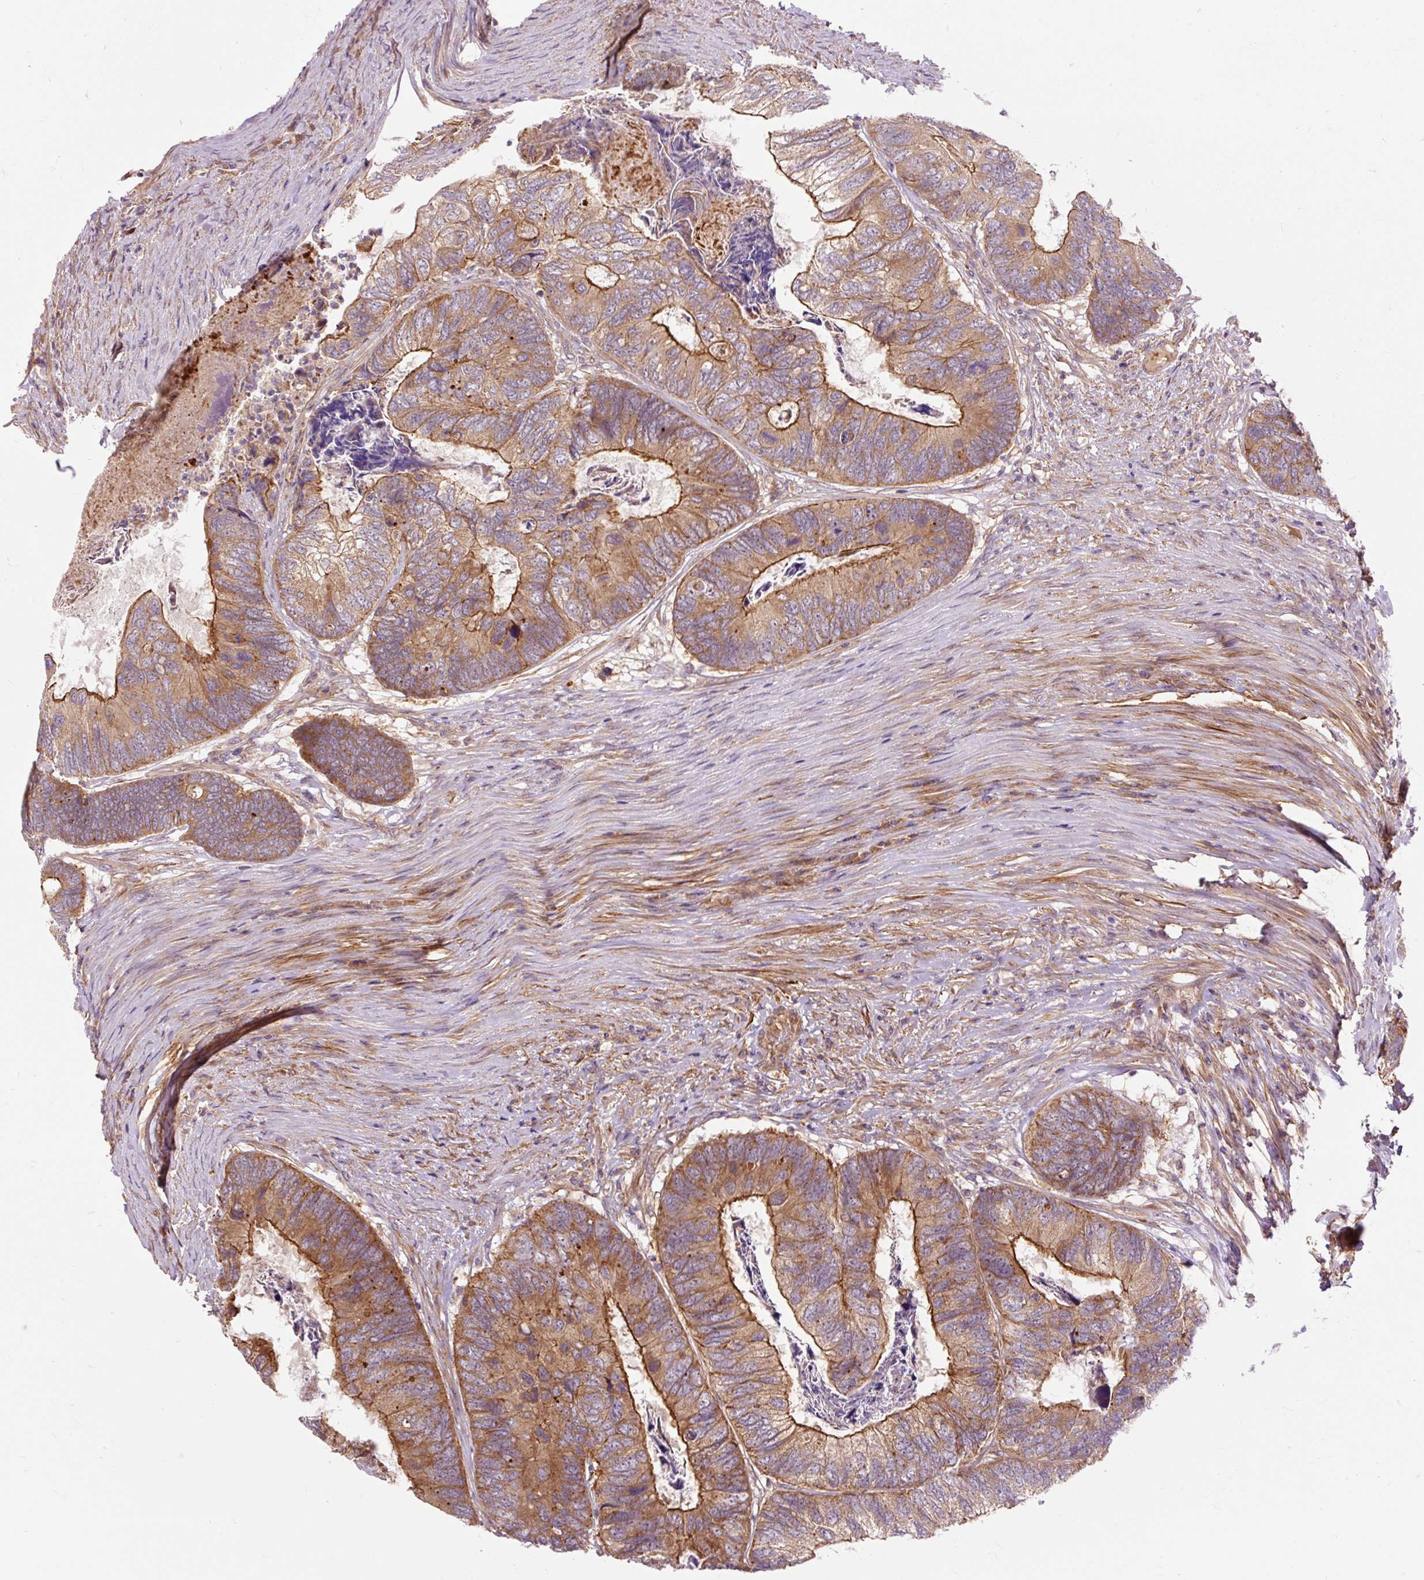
{"staining": {"intensity": "moderate", "quantity": ">75%", "location": "cytoplasmic/membranous"}, "tissue": "colorectal cancer", "cell_type": "Tumor cells", "image_type": "cancer", "snomed": [{"axis": "morphology", "description": "Adenocarcinoma, NOS"}, {"axis": "topography", "description": "Colon"}], "caption": "Immunohistochemical staining of human colorectal adenocarcinoma reveals medium levels of moderate cytoplasmic/membranous expression in about >75% of tumor cells.", "gene": "RIPOR3", "patient": {"sex": "female", "age": 67}}